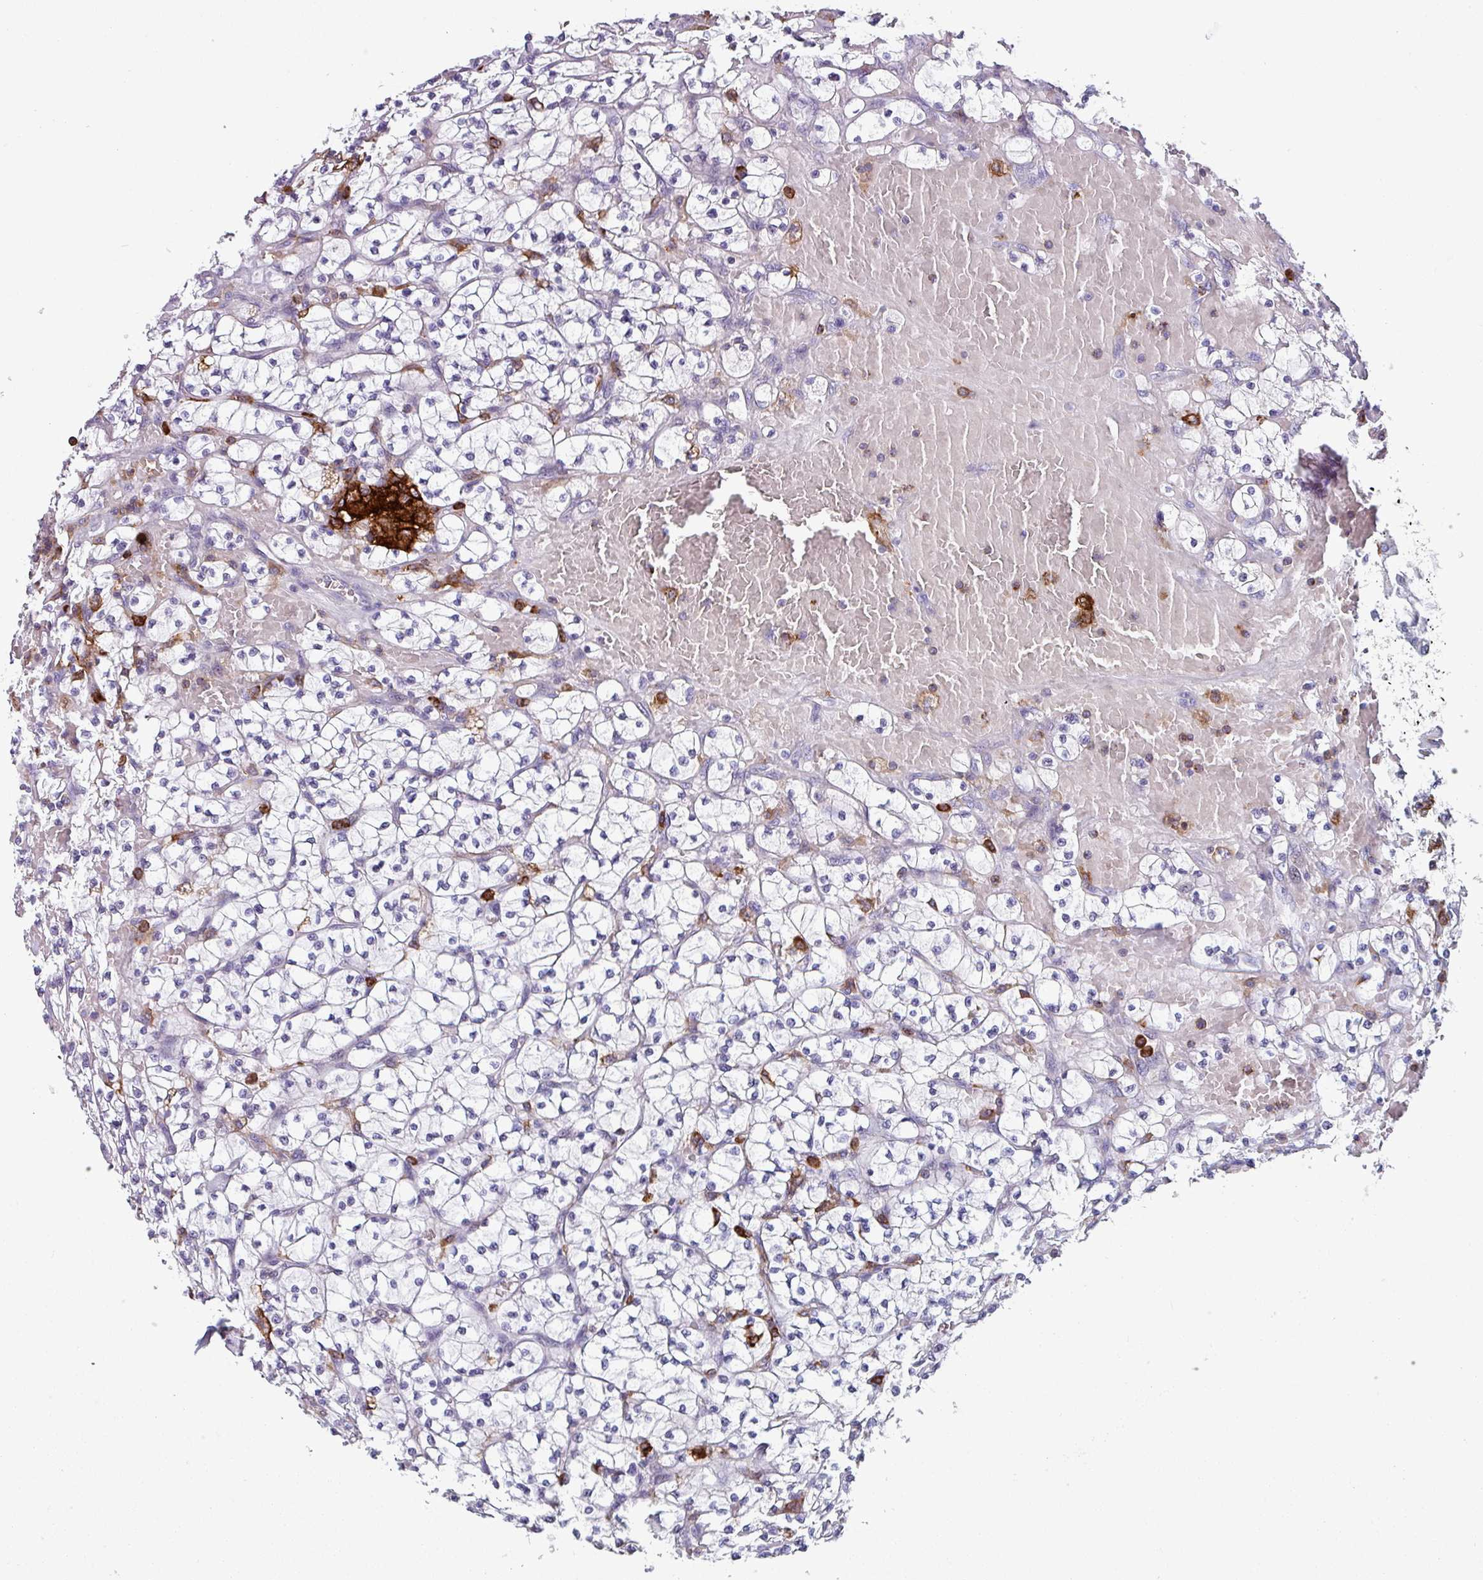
{"staining": {"intensity": "negative", "quantity": "none", "location": "none"}, "tissue": "renal cancer", "cell_type": "Tumor cells", "image_type": "cancer", "snomed": [{"axis": "morphology", "description": "Adenocarcinoma, NOS"}, {"axis": "topography", "description": "Kidney"}], "caption": "A high-resolution micrograph shows IHC staining of renal cancer, which shows no significant expression in tumor cells.", "gene": "EXOSC5", "patient": {"sex": "female", "age": 64}}